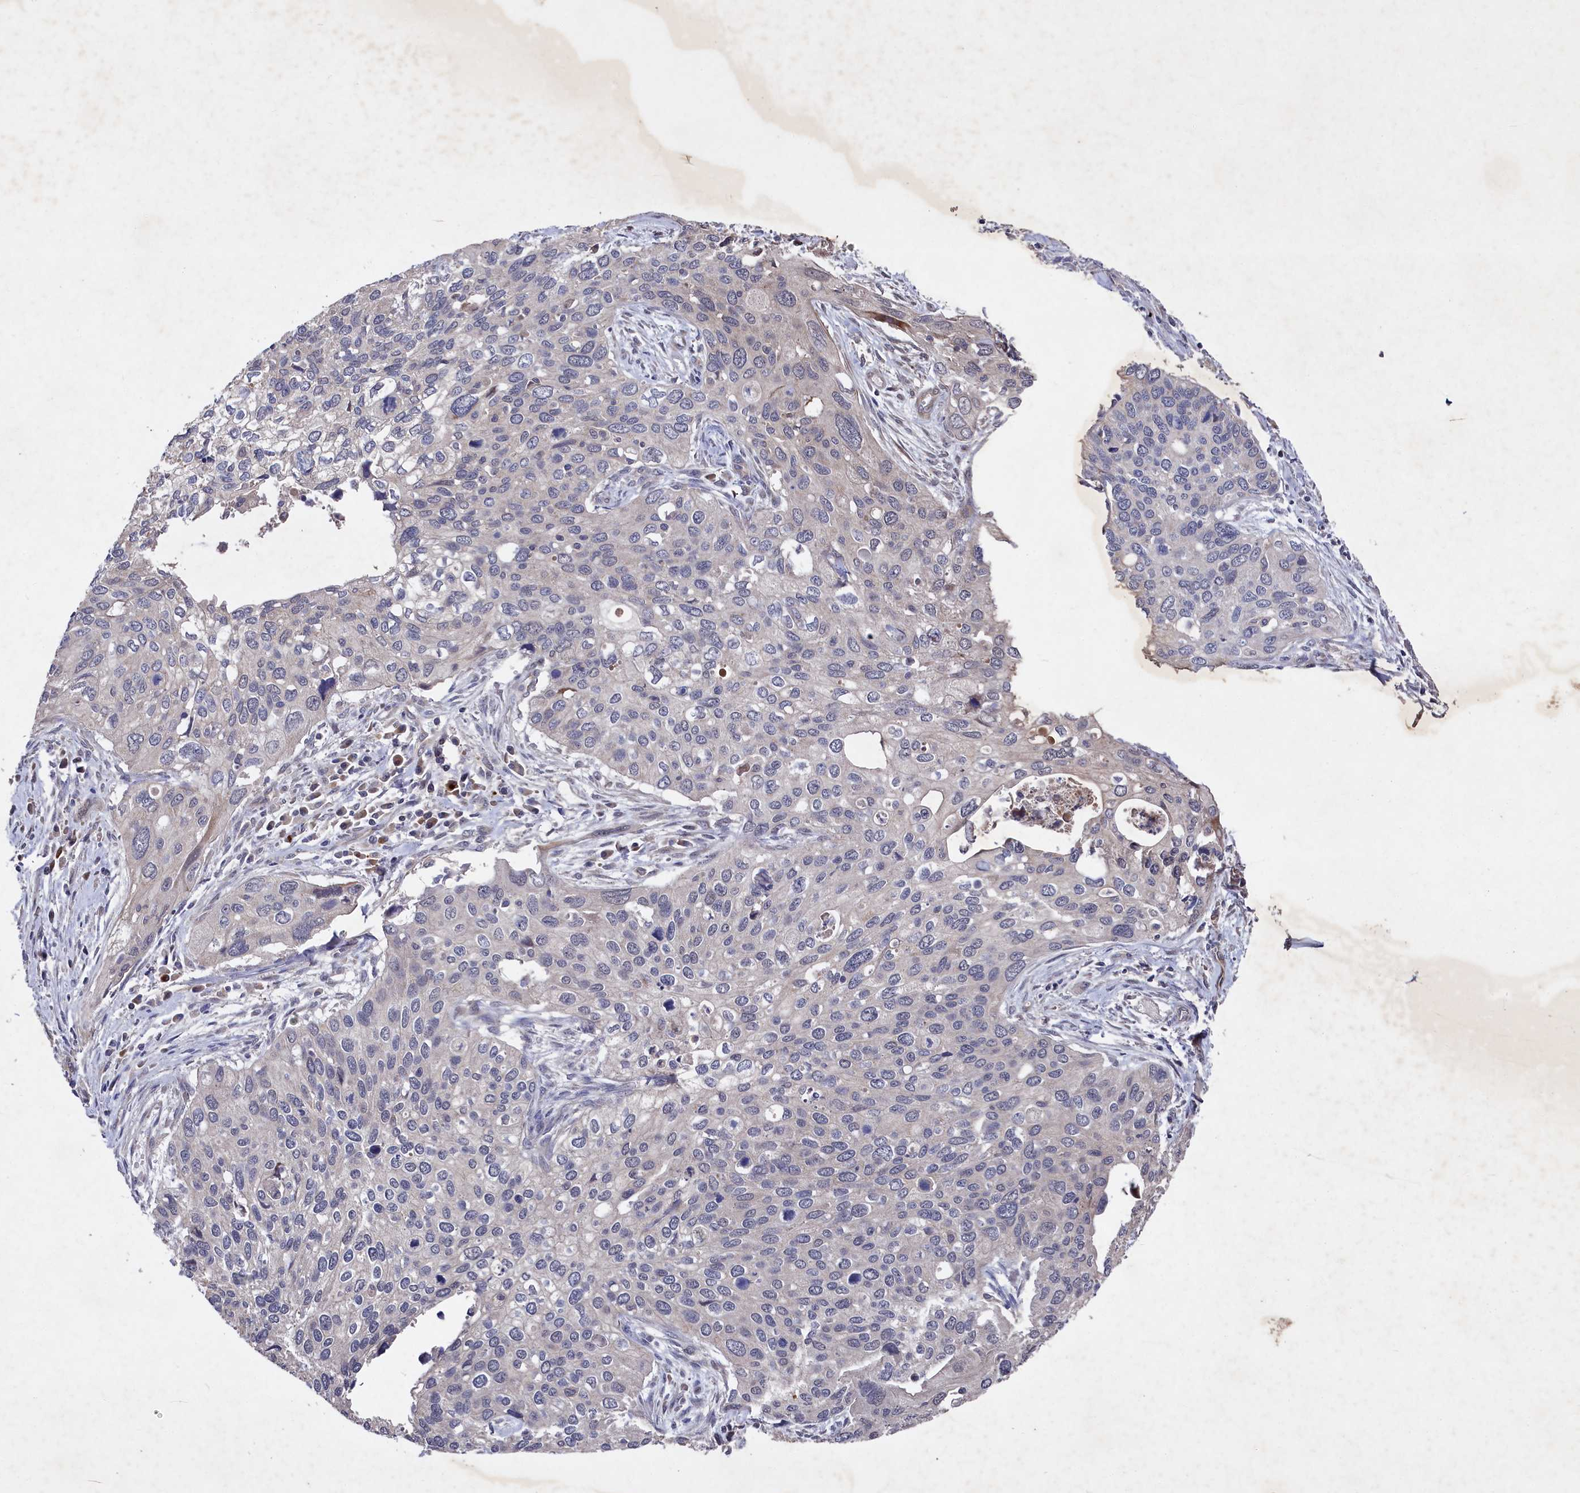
{"staining": {"intensity": "negative", "quantity": "none", "location": "none"}, "tissue": "cervical cancer", "cell_type": "Tumor cells", "image_type": "cancer", "snomed": [{"axis": "morphology", "description": "Squamous cell carcinoma, NOS"}, {"axis": "topography", "description": "Cervix"}], "caption": "Tumor cells show no significant protein staining in cervical cancer. (Brightfield microscopy of DAB (3,3'-diaminobenzidine) IHC at high magnification).", "gene": "SUPV3L1", "patient": {"sex": "female", "age": 55}}